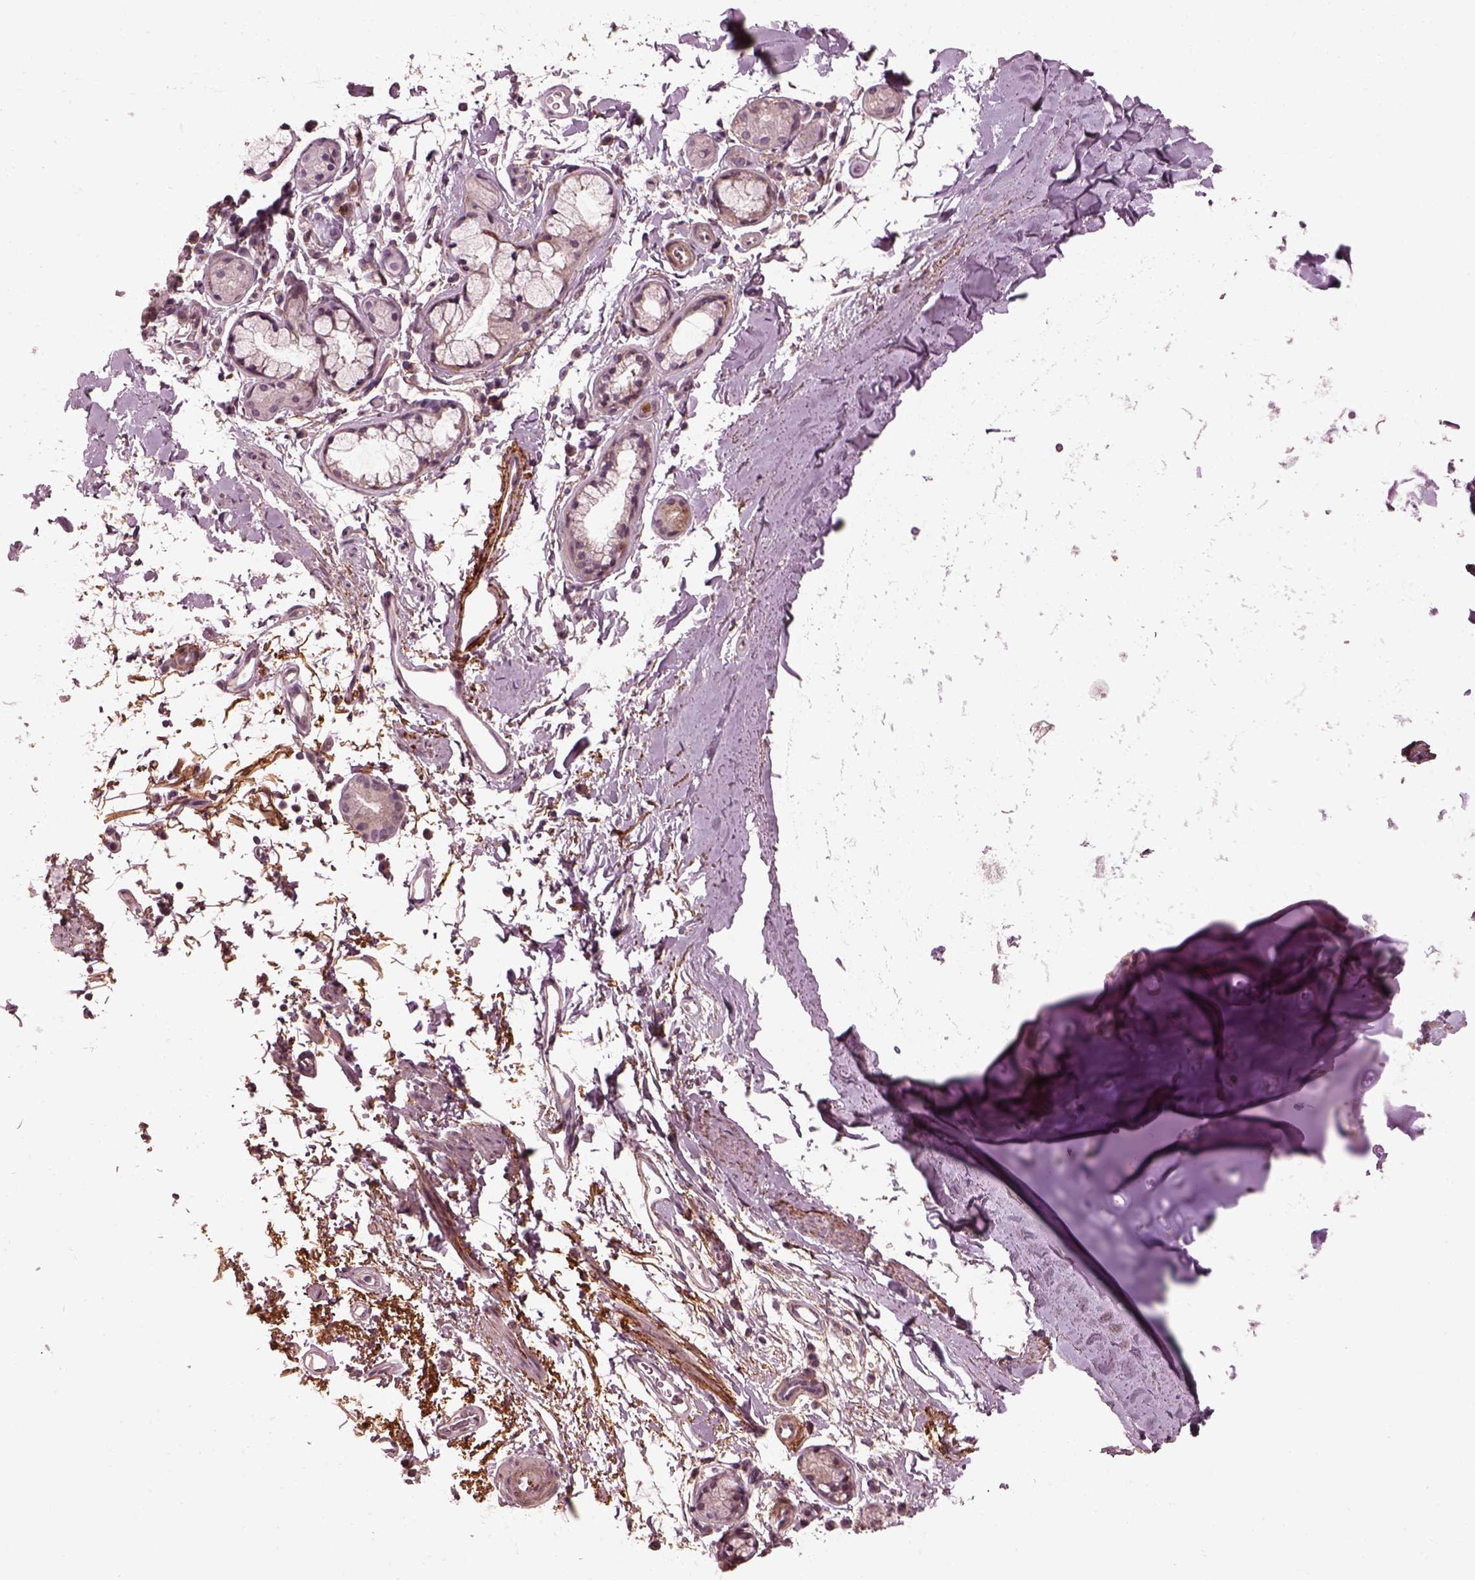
{"staining": {"intensity": "negative", "quantity": "none", "location": "none"}, "tissue": "soft tissue", "cell_type": "Chondrocytes", "image_type": "normal", "snomed": [{"axis": "morphology", "description": "Normal tissue, NOS"}, {"axis": "topography", "description": "Lymph node"}, {"axis": "topography", "description": "Bronchus"}], "caption": "An IHC photomicrograph of normal soft tissue is shown. There is no staining in chondrocytes of soft tissue.", "gene": "EFEMP1", "patient": {"sex": "female", "age": 70}}